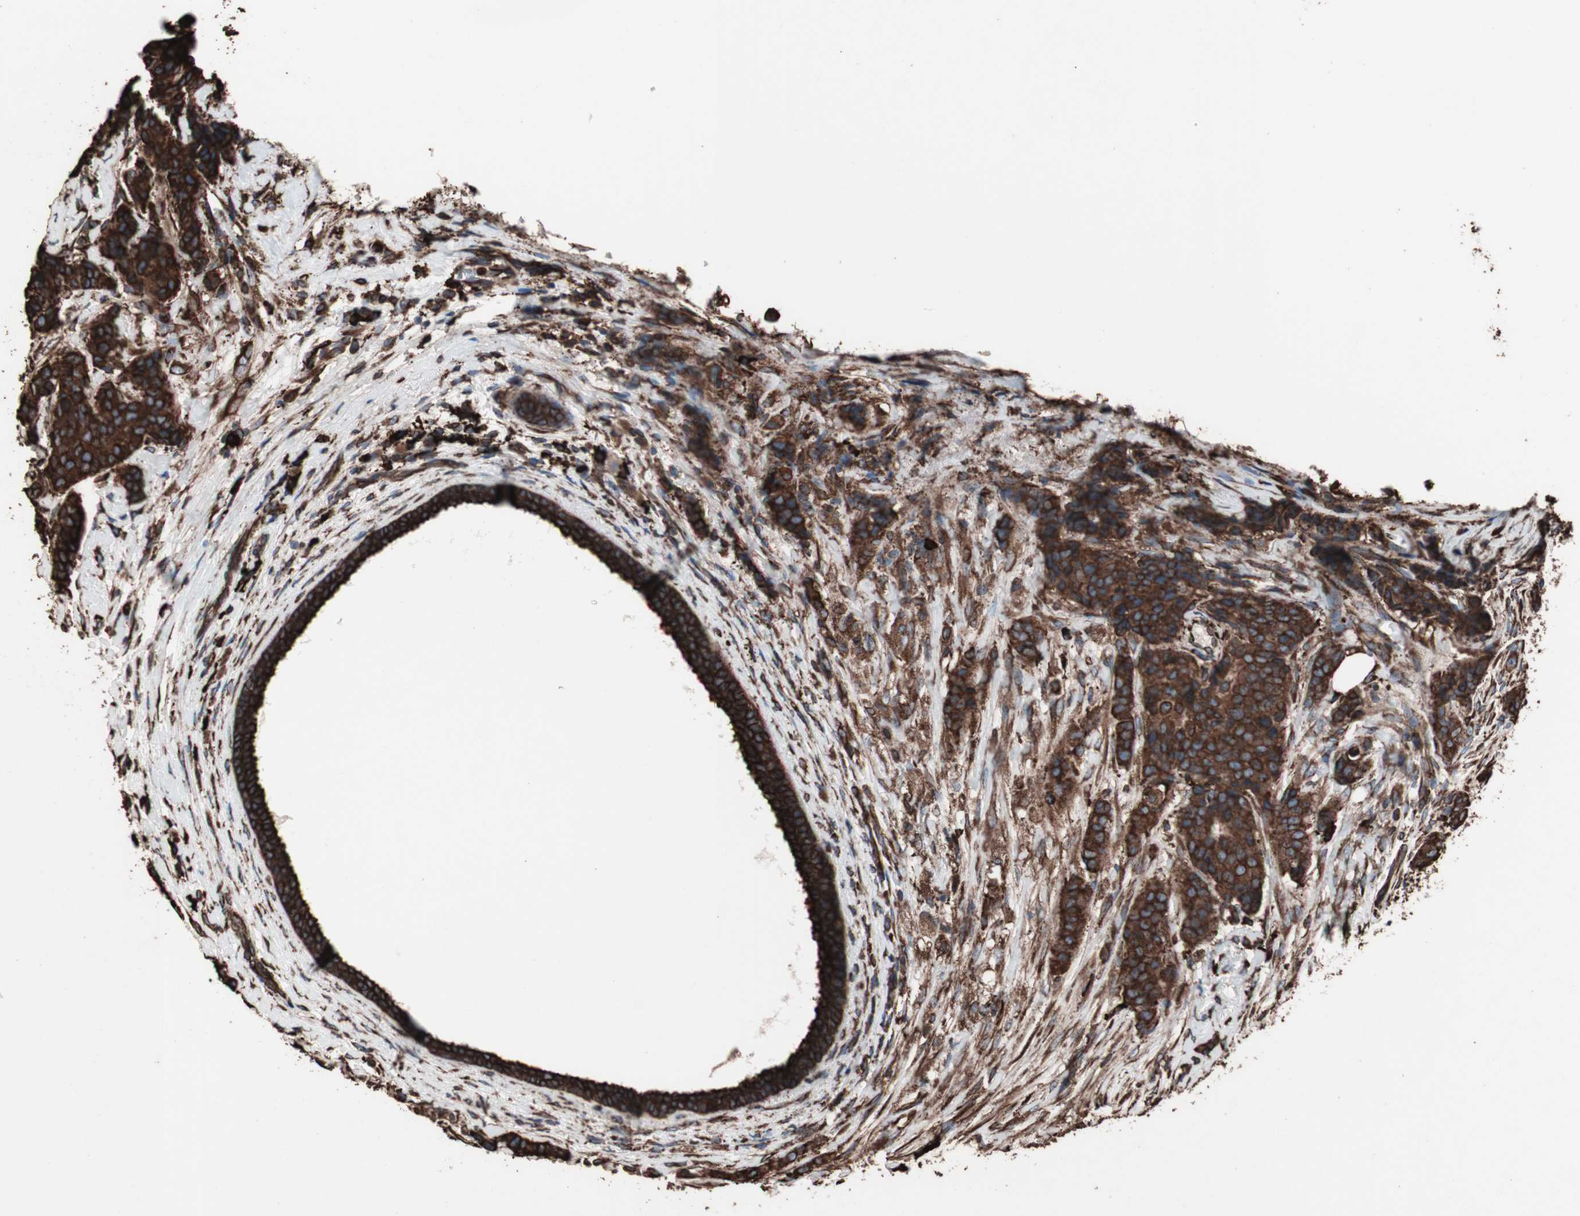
{"staining": {"intensity": "strong", "quantity": ">75%", "location": "cytoplasmic/membranous"}, "tissue": "breast cancer", "cell_type": "Tumor cells", "image_type": "cancer", "snomed": [{"axis": "morphology", "description": "Duct carcinoma"}, {"axis": "topography", "description": "Breast"}], "caption": "Invasive ductal carcinoma (breast) was stained to show a protein in brown. There is high levels of strong cytoplasmic/membranous expression in about >75% of tumor cells.", "gene": "HSP90B1", "patient": {"sex": "female", "age": 40}}